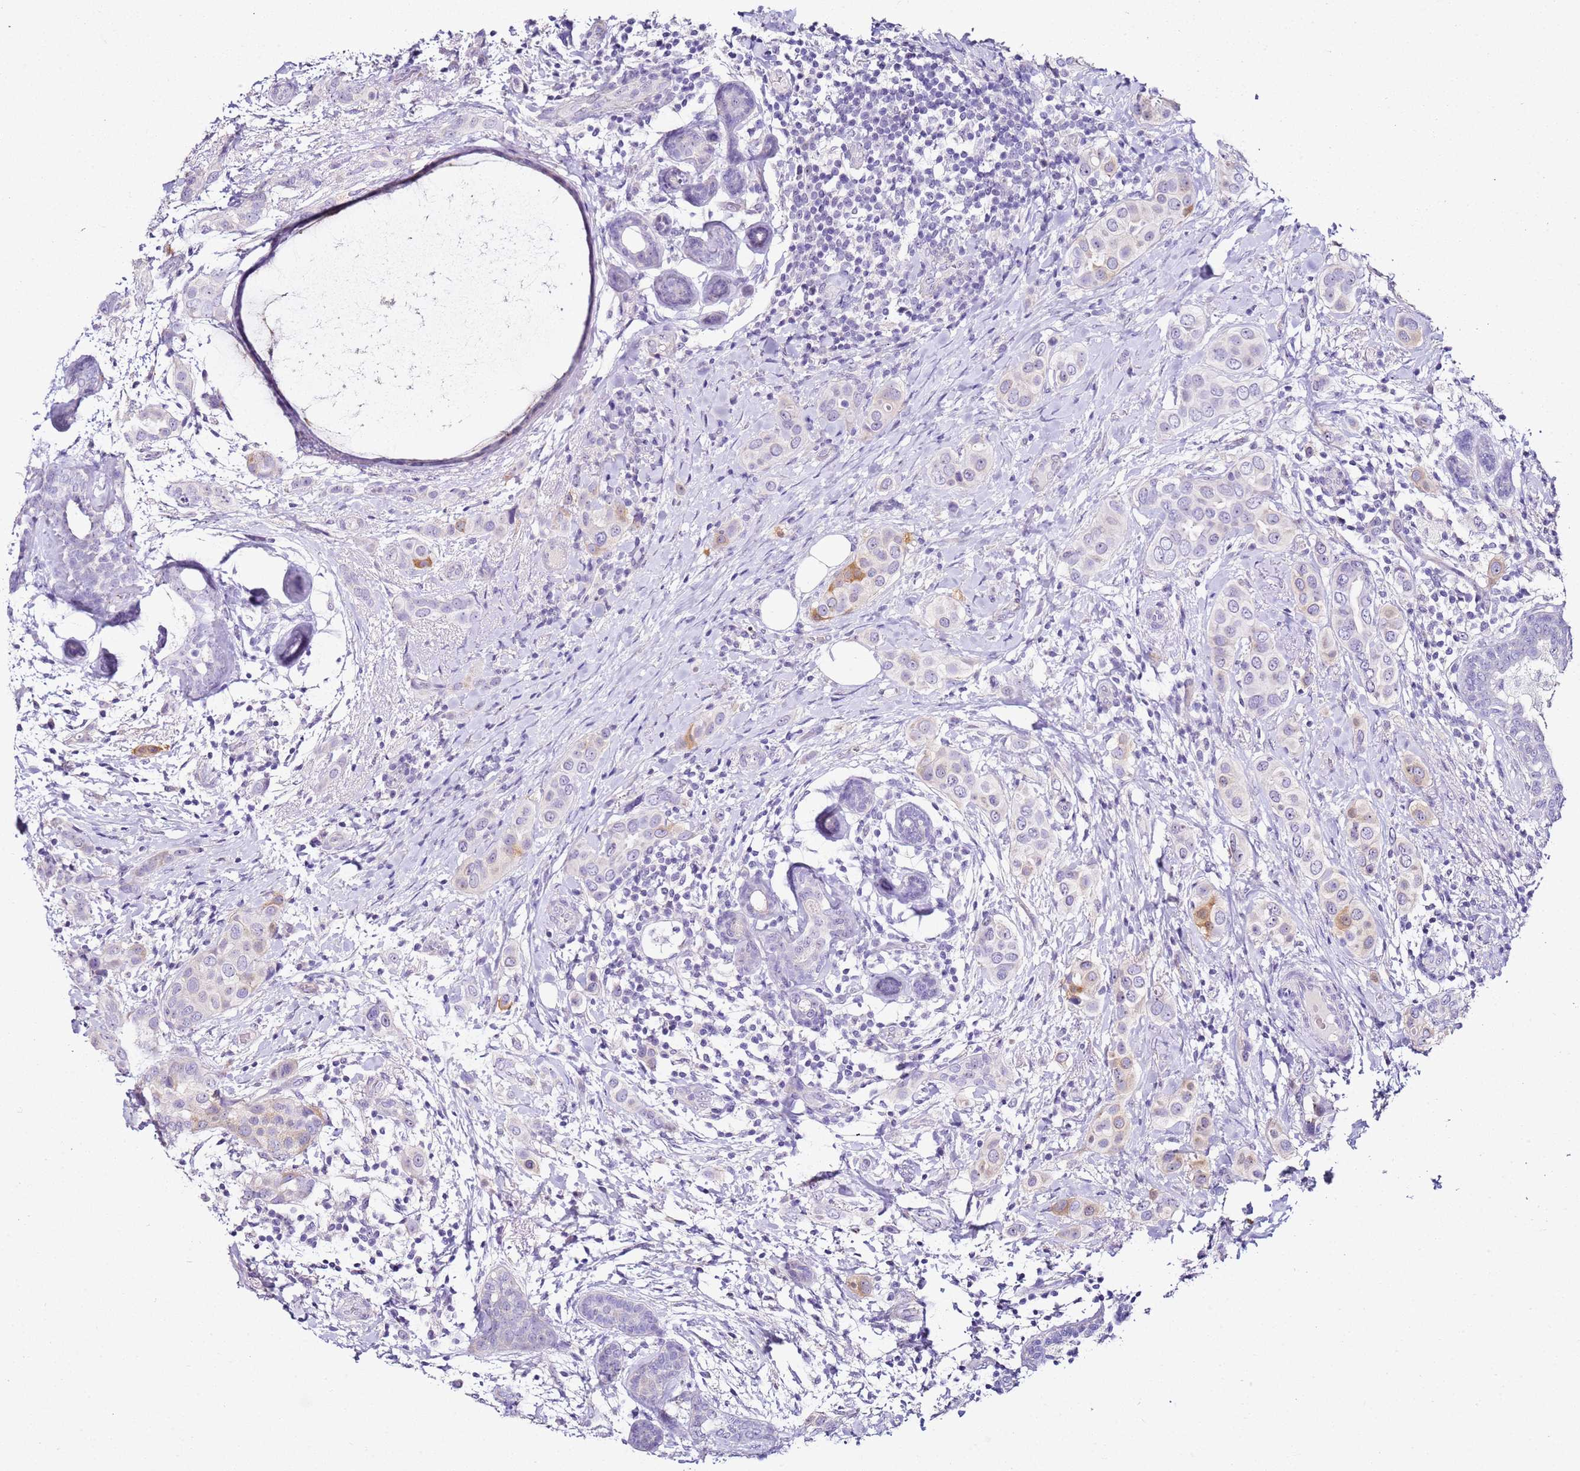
{"staining": {"intensity": "moderate", "quantity": "<25%", "location": "cytoplasmic/membranous"}, "tissue": "breast cancer", "cell_type": "Tumor cells", "image_type": "cancer", "snomed": [{"axis": "morphology", "description": "Lobular carcinoma"}, {"axis": "topography", "description": "Breast"}], "caption": "A low amount of moderate cytoplasmic/membranous positivity is identified in about <25% of tumor cells in breast cancer tissue.", "gene": "HGD", "patient": {"sex": "female", "age": 51}}